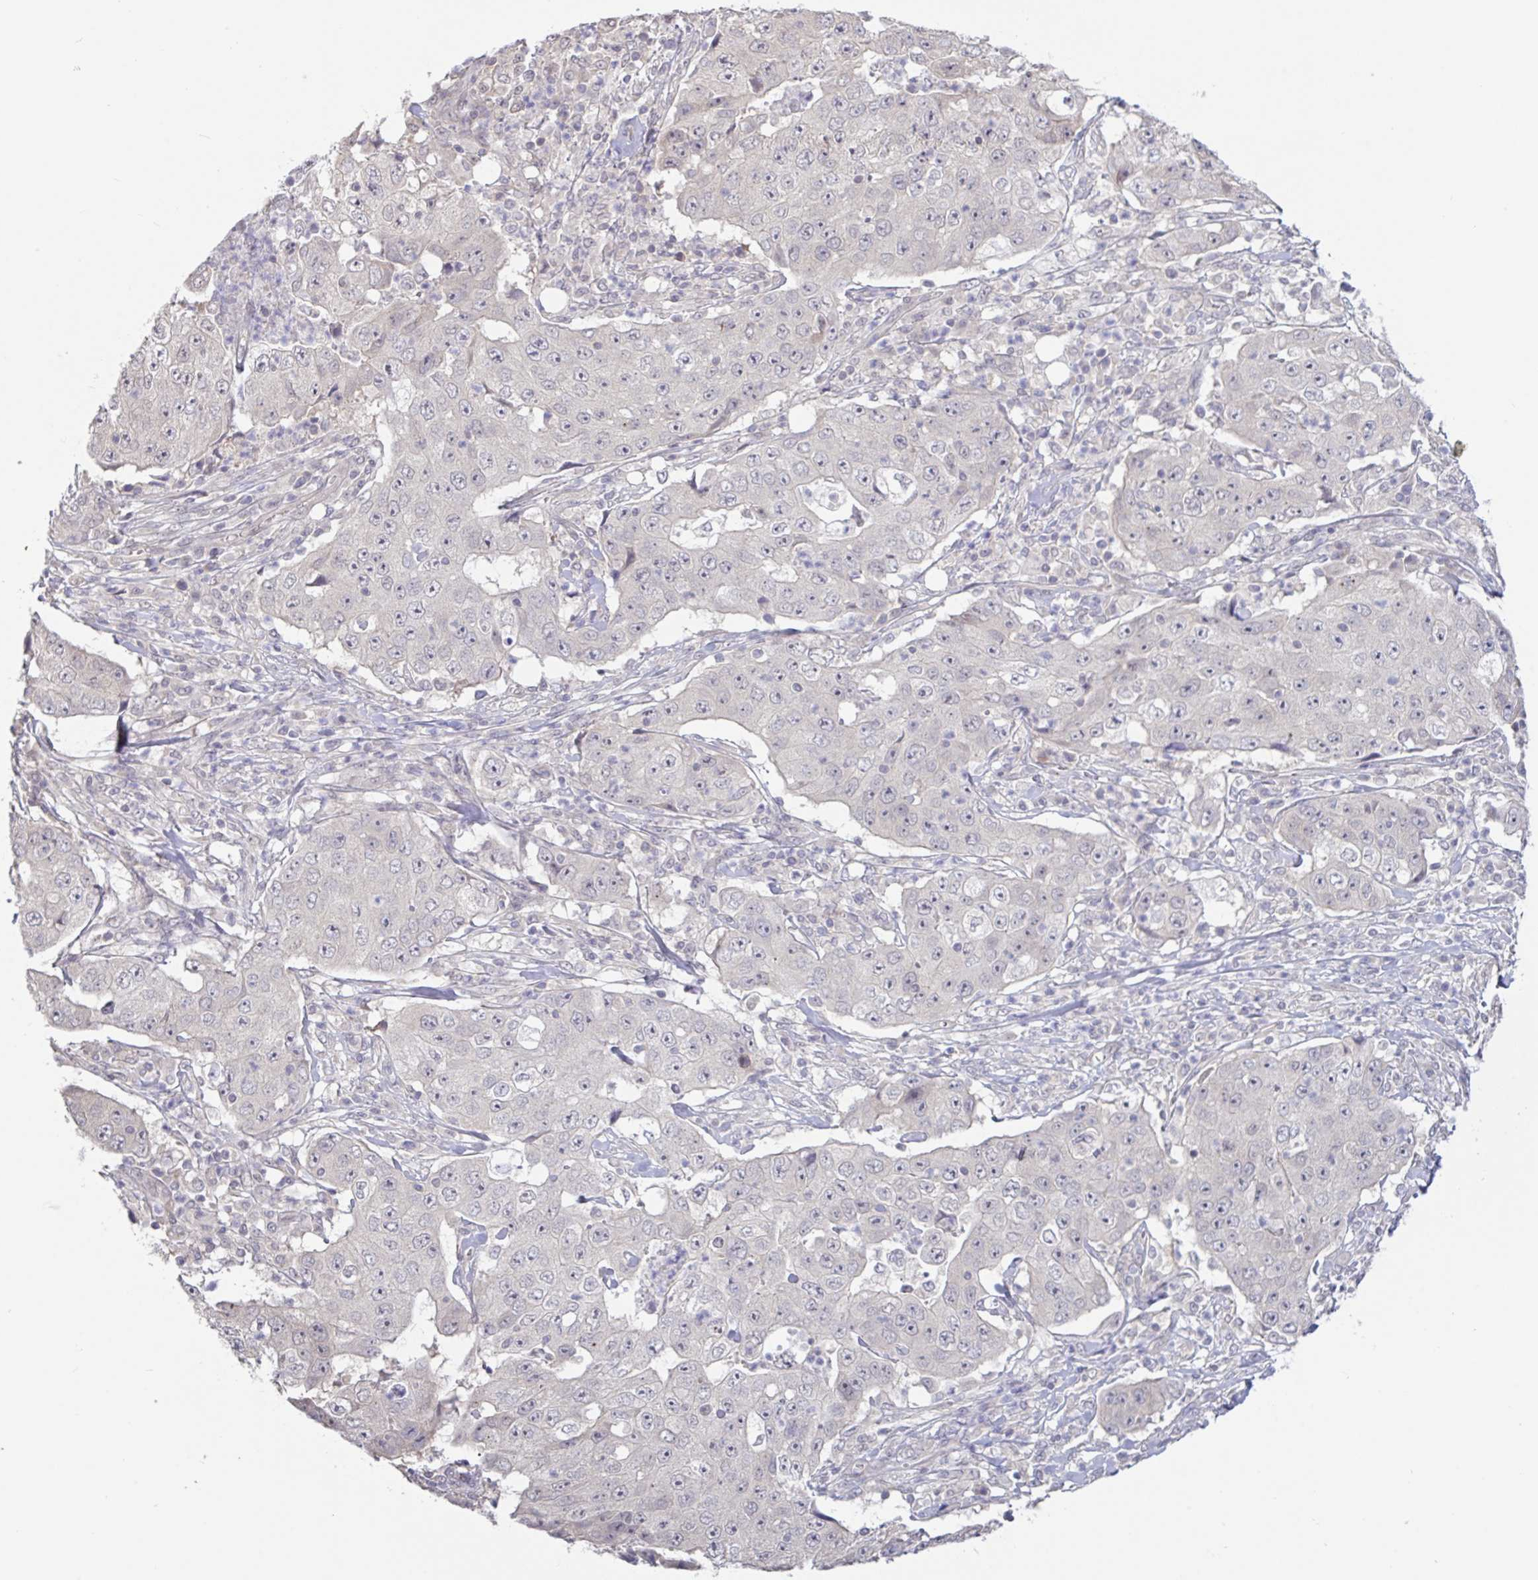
{"staining": {"intensity": "negative", "quantity": "none", "location": "none"}, "tissue": "lung cancer", "cell_type": "Tumor cells", "image_type": "cancer", "snomed": [{"axis": "morphology", "description": "Squamous cell carcinoma, NOS"}, {"axis": "topography", "description": "Lung"}], "caption": "The immunohistochemistry histopathology image has no significant staining in tumor cells of lung cancer (squamous cell carcinoma) tissue.", "gene": "HYPK", "patient": {"sex": "male", "age": 64}}